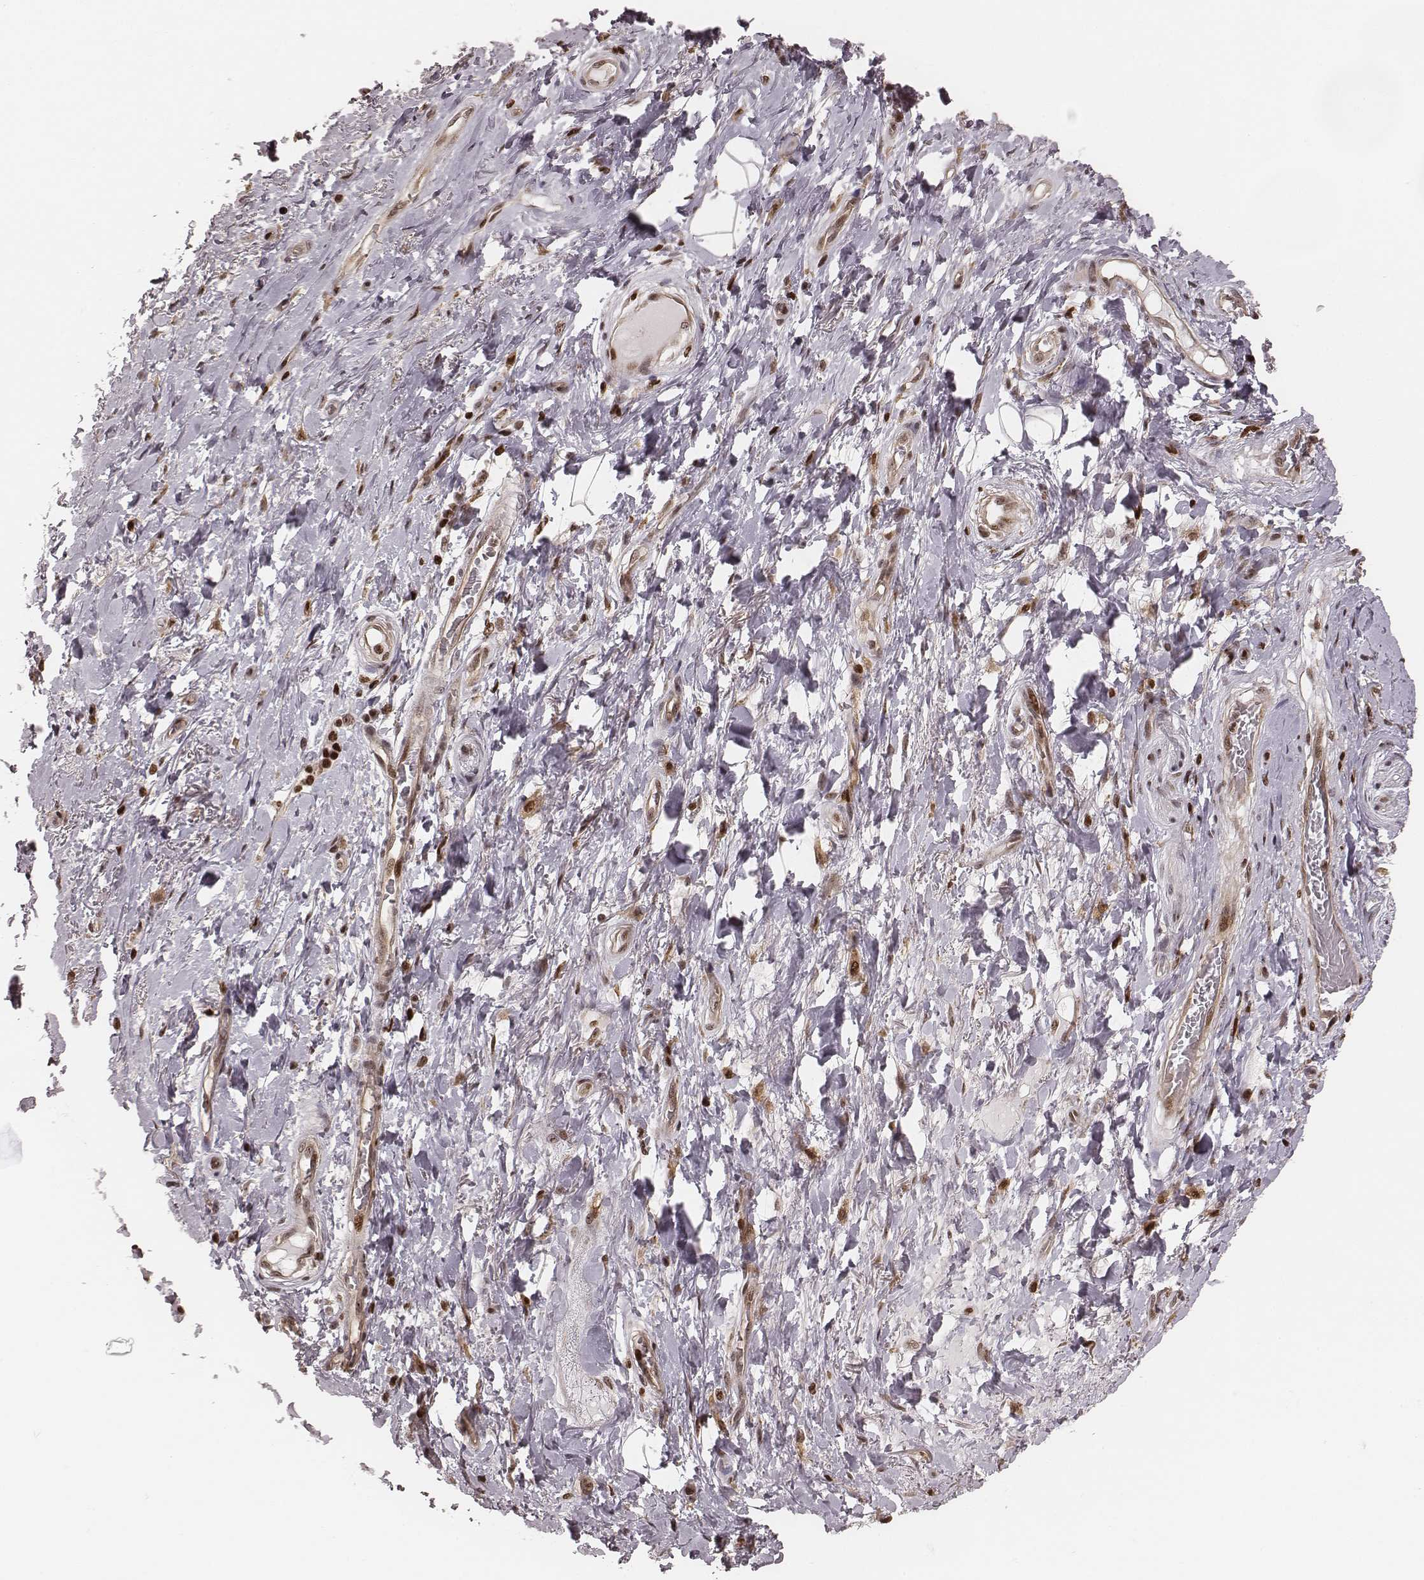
{"staining": {"intensity": "negative", "quantity": "none", "location": "none"}, "tissue": "adipose tissue", "cell_type": "Adipocytes", "image_type": "normal", "snomed": [{"axis": "morphology", "description": "Normal tissue, NOS"}, {"axis": "topography", "description": "Anal"}, {"axis": "topography", "description": "Peripheral nerve tissue"}], "caption": "High magnification brightfield microscopy of unremarkable adipose tissue stained with DAB (brown) and counterstained with hematoxylin (blue): adipocytes show no significant staining. Nuclei are stained in blue.", "gene": "VRK3", "patient": {"sex": "male", "age": 53}}